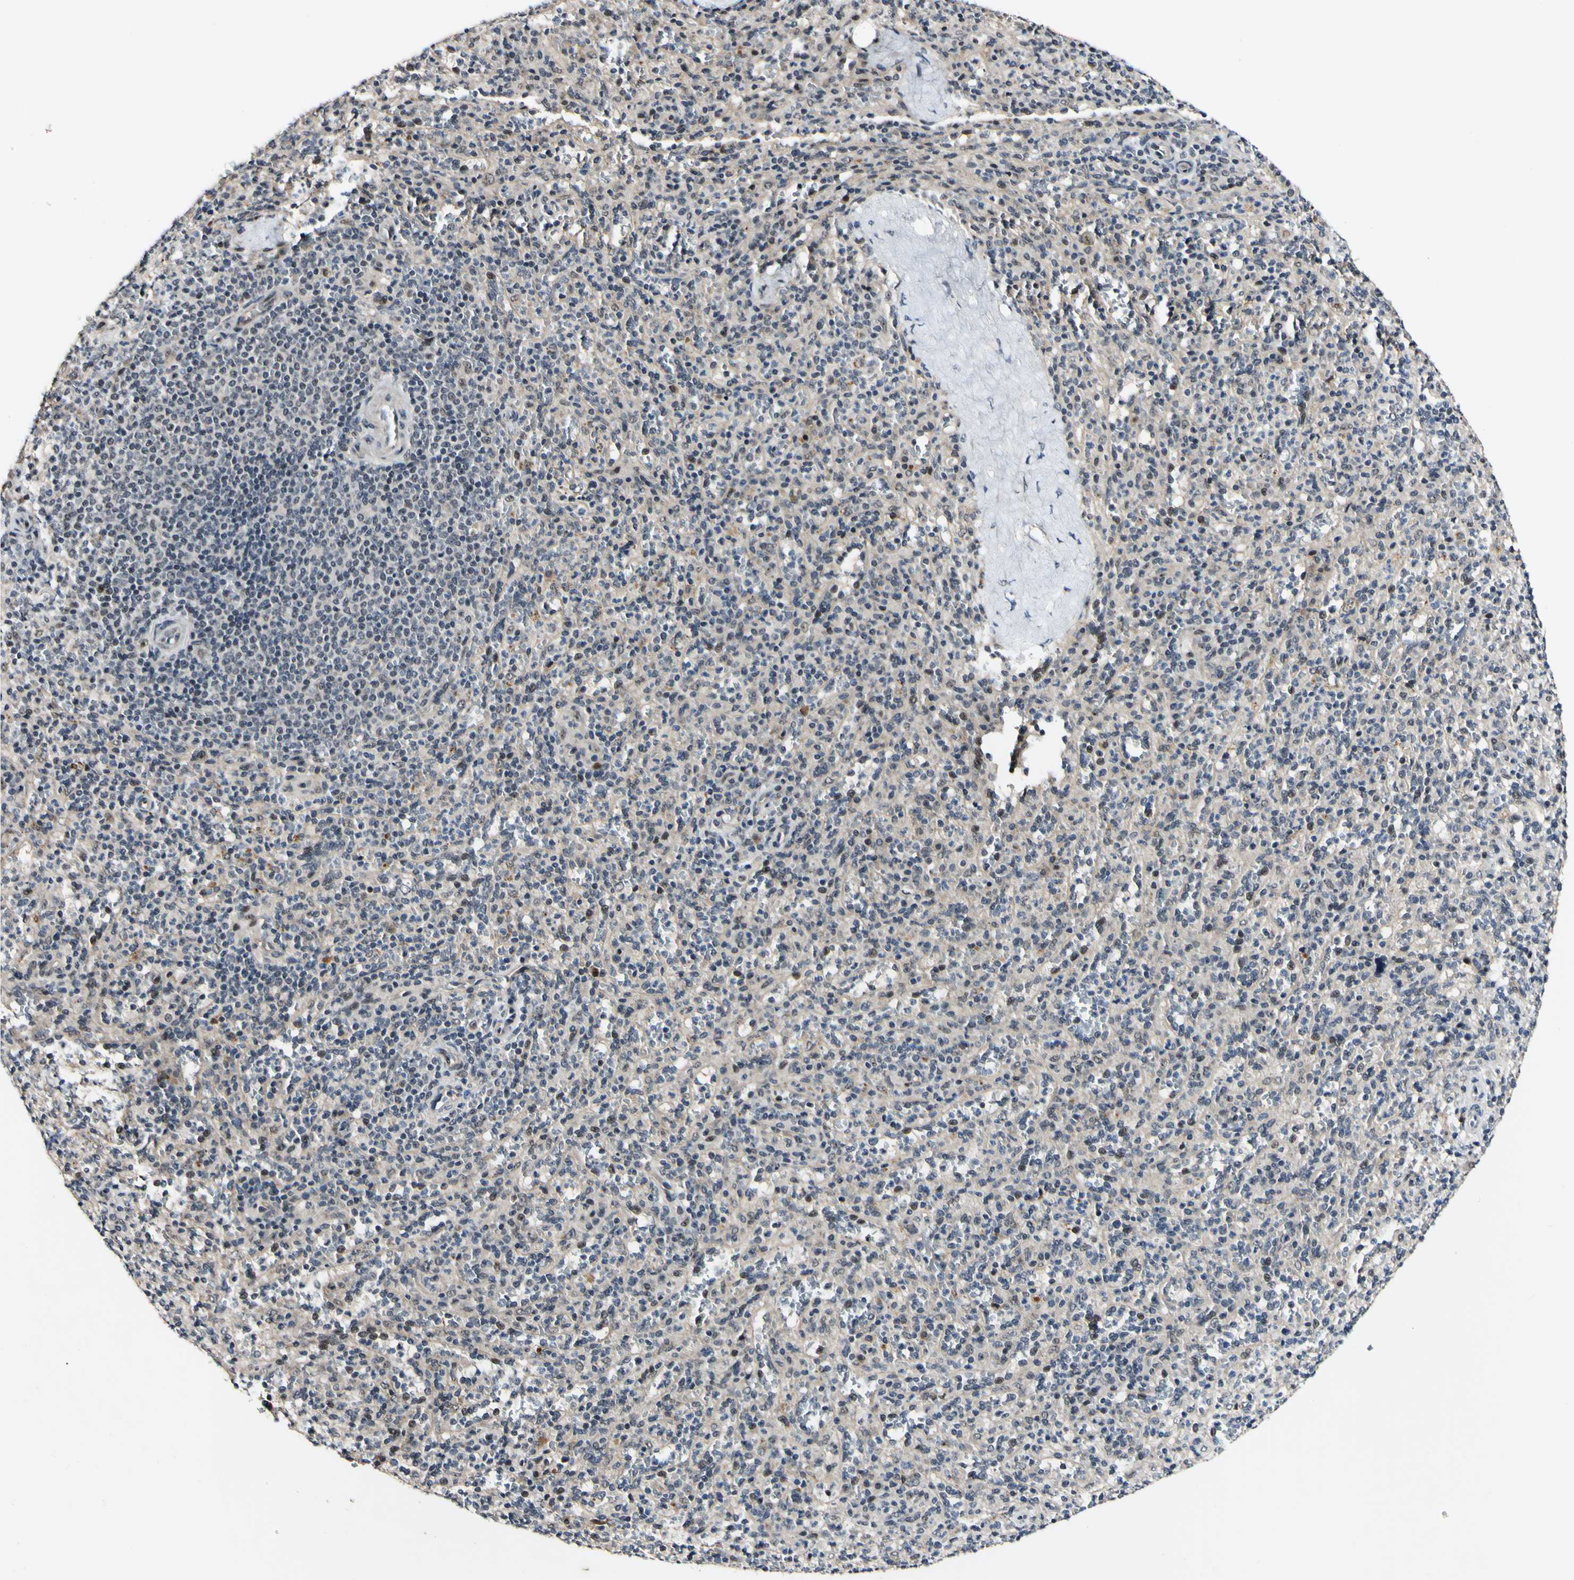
{"staining": {"intensity": "weak", "quantity": "<25%", "location": "nuclear"}, "tissue": "spleen", "cell_type": "Cells in red pulp", "image_type": "normal", "snomed": [{"axis": "morphology", "description": "Normal tissue, NOS"}, {"axis": "topography", "description": "Spleen"}], "caption": "The histopathology image reveals no significant expression in cells in red pulp of spleen.", "gene": "POLR2F", "patient": {"sex": "male", "age": 36}}